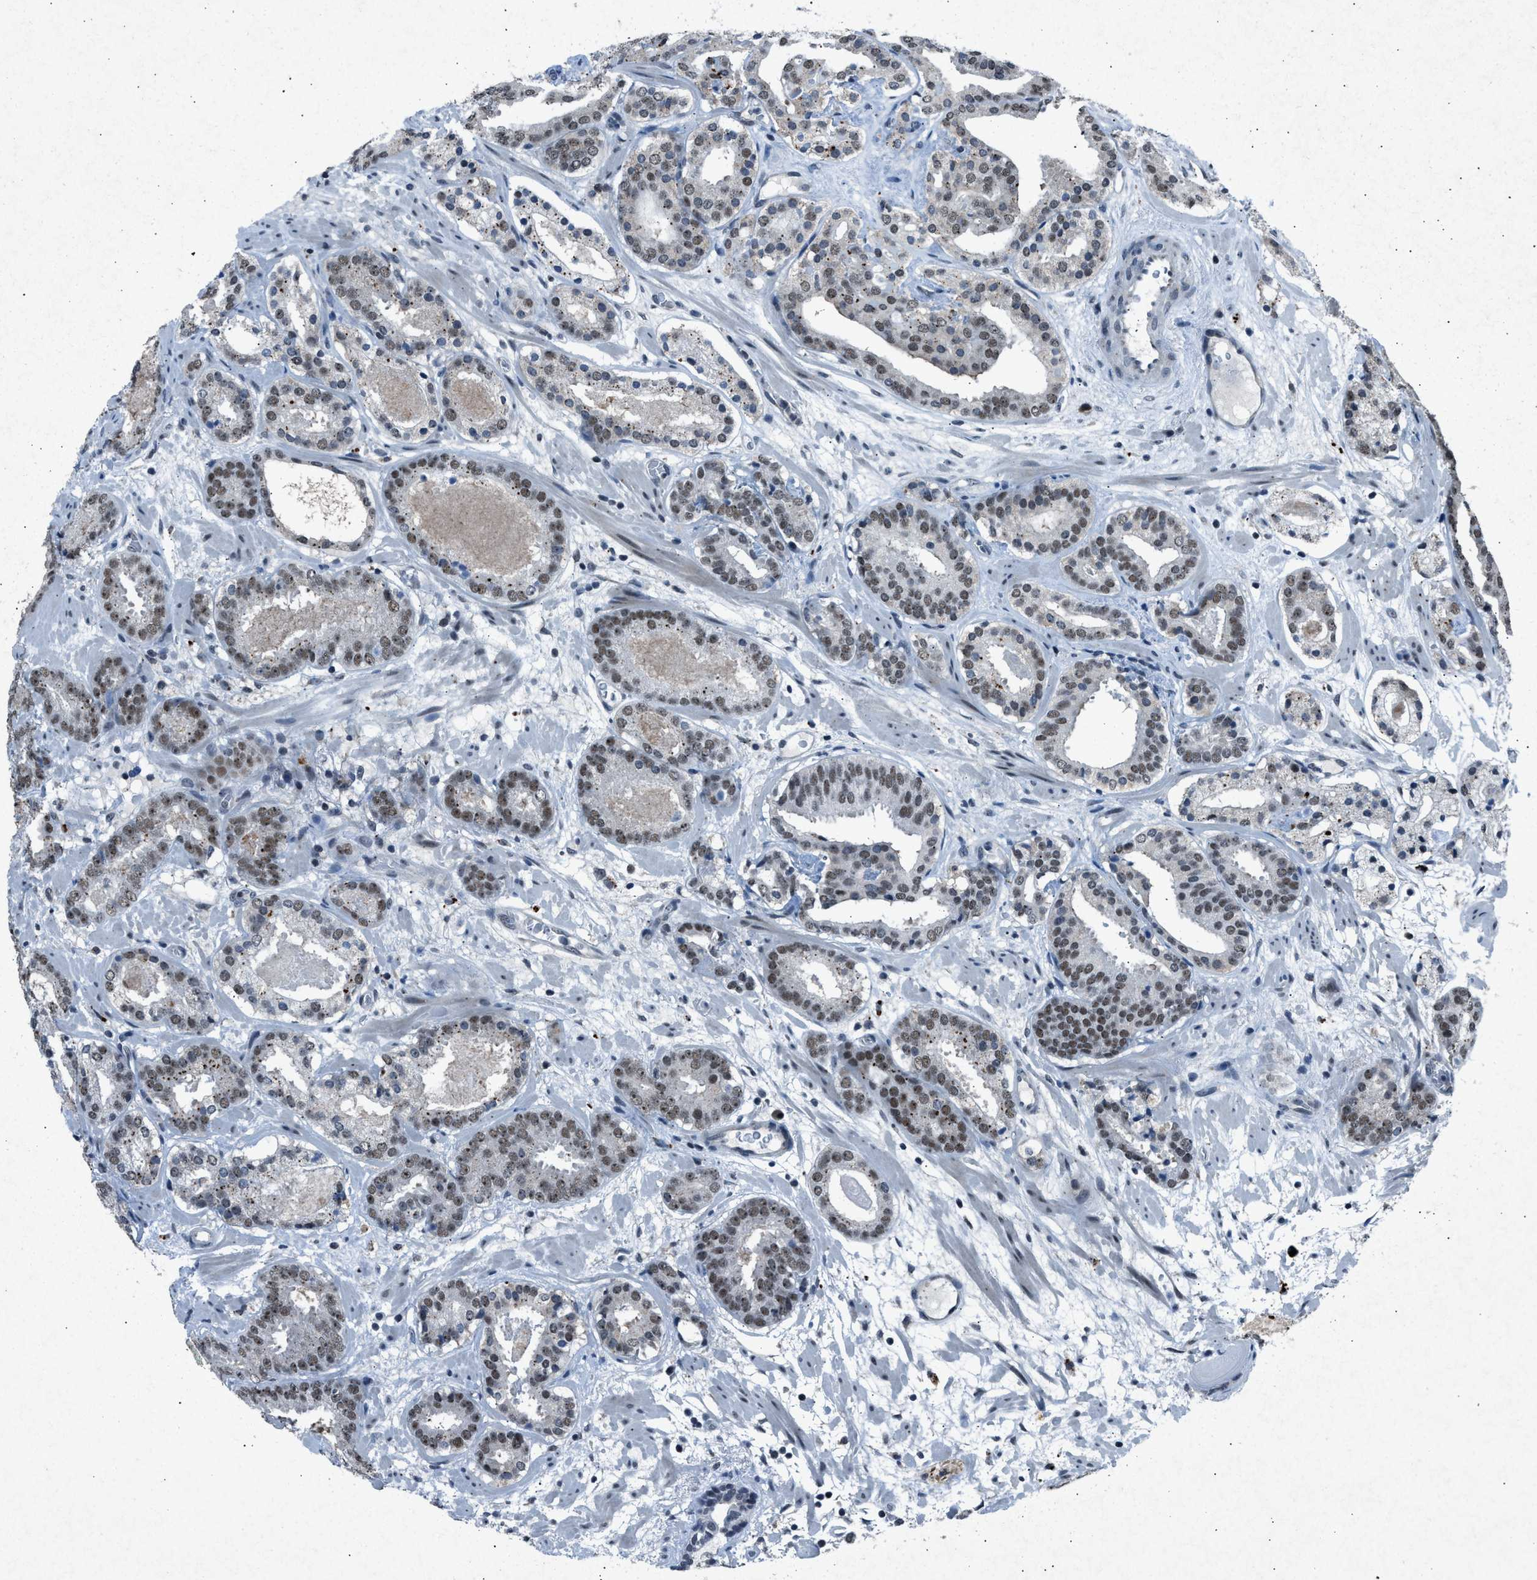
{"staining": {"intensity": "weak", "quantity": ">75%", "location": "nuclear"}, "tissue": "prostate cancer", "cell_type": "Tumor cells", "image_type": "cancer", "snomed": [{"axis": "morphology", "description": "Adenocarcinoma, Low grade"}, {"axis": "topography", "description": "Prostate"}], "caption": "High-power microscopy captured an immunohistochemistry (IHC) histopathology image of low-grade adenocarcinoma (prostate), revealing weak nuclear staining in approximately >75% of tumor cells.", "gene": "ADCY1", "patient": {"sex": "male", "age": 69}}